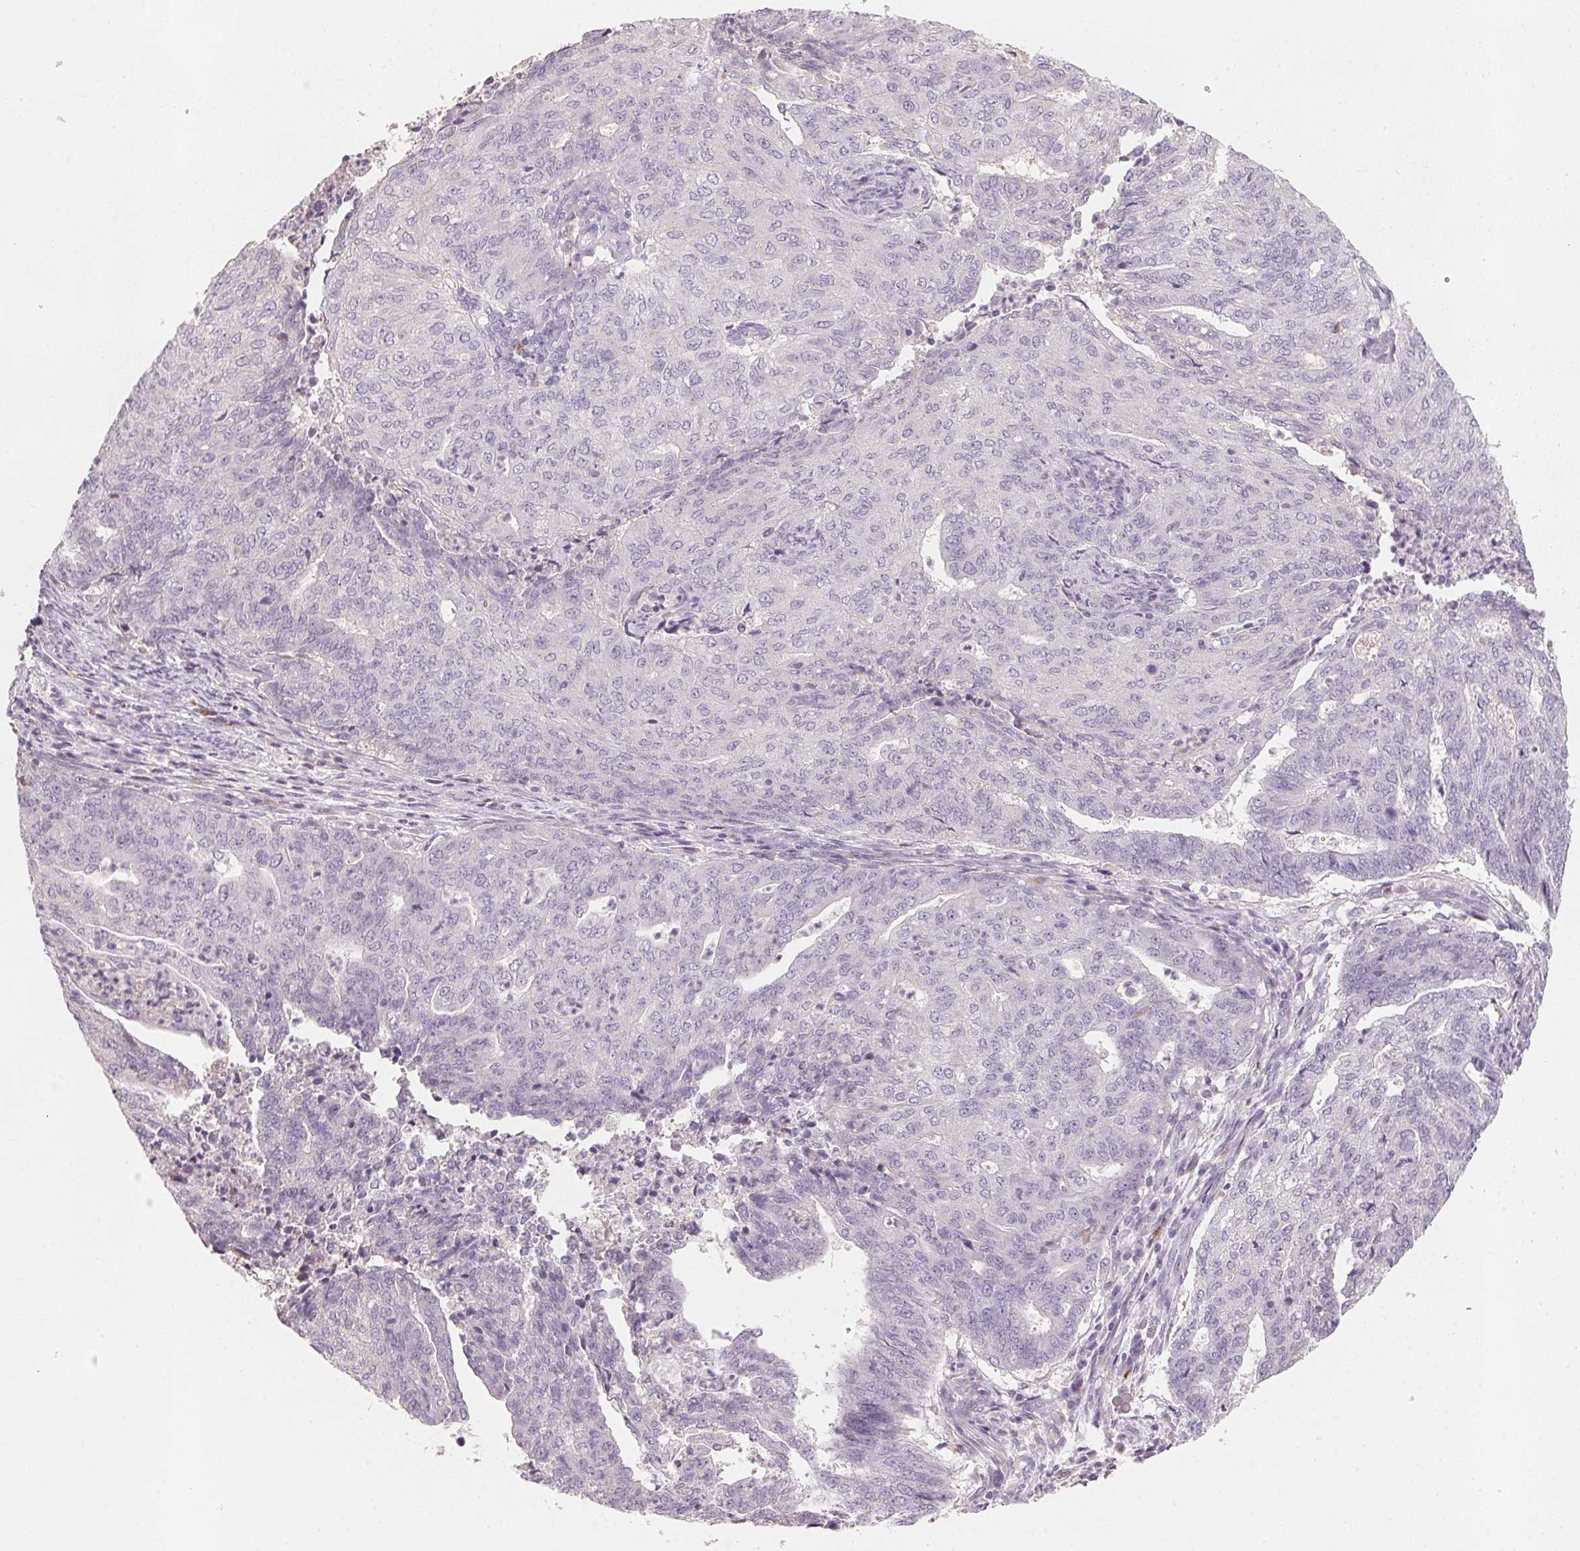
{"staining": {"intensity": "negative", "quantity": "none", "location": "none"}, "tissue": "endometrial cancer", "cell_type": "Tumor cells", "image_type": "cancer", "snomed": [{"axis": "morphology", "description": "Adenocarcinoma, NOS"}, {"axis": "topography", "description": "Endometrium"}], "caption": "This micrograph is of endometrial cancer (adenocarcinoma) stained with immunohistochemistry to label a protein in brown with the nuclei are counter-stained blue. There is no staining in tumor cells.", "gene": "TREH", "patient": {"sex": "female", "age": 82}}